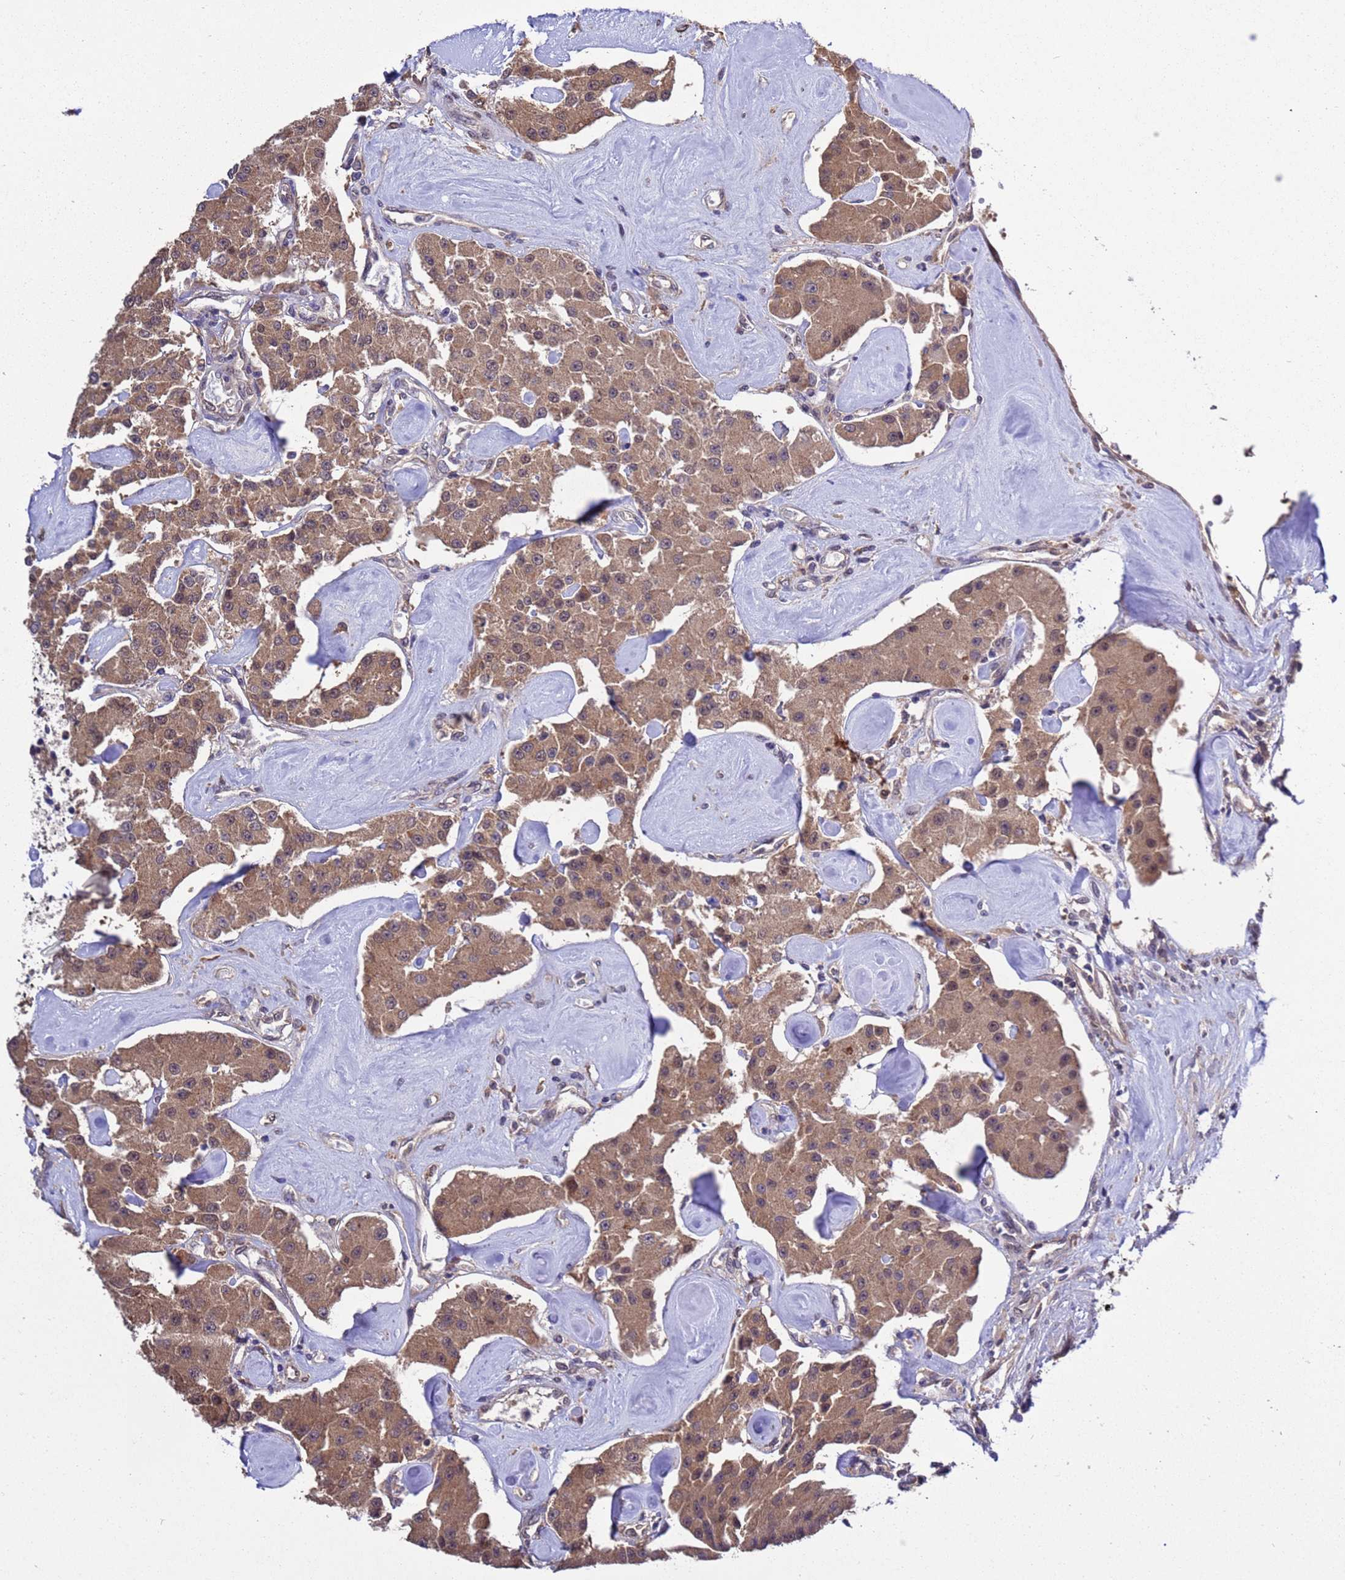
{"staining": {"intensity": "moderate", "quantity": ">75%", "location": "cytoplasmic/membranous,nuclear"}, "tissue": "carcinoid", "cell_type": "Tumor cells", "image_type": "cancer", "snomed": [{"axis": "morphology", "description": "Carcinoid, malignant, NOS"}, {"axis": "topography", "description": "Pancreas"}], "caption": "The histopathology image shows staining of carcinoid, revealing moderate cytoplasmic/membranous and nuclear protein staining (brown color) within tumor cells.", "gene": "ZFP69B", "patient": {"sex": "male", "age": 41}}